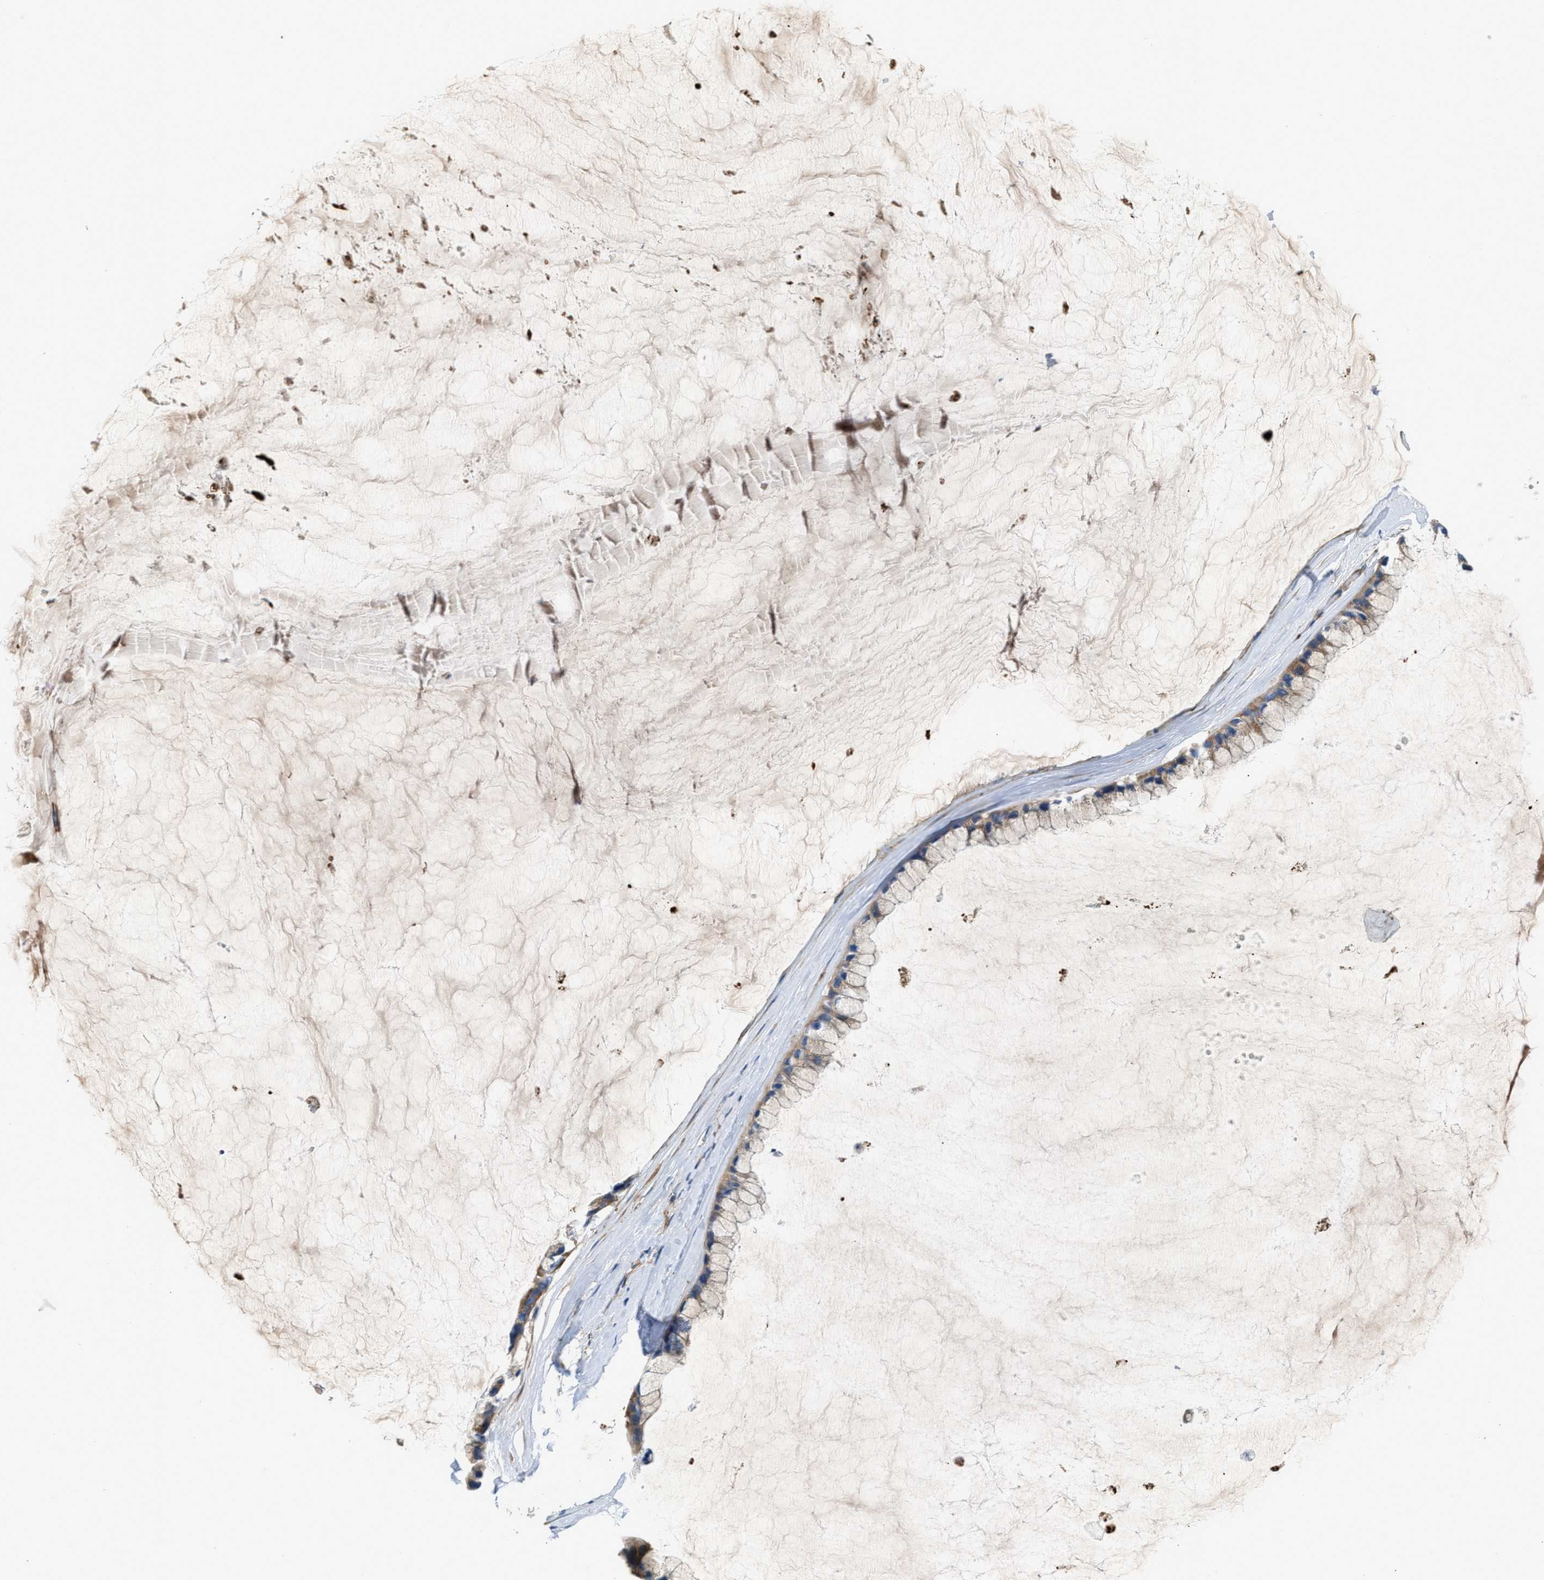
{"staining": {"intensity": "weak", "quantity": ">75%", "location": "cytoplasmic/membranous"}, "tissue": "ovarian cancer", "cell_type": "Tumor cells", "image_type": "cancer", "snomed": [{"axis": "morphology", "description": "Cystadenocarcinoma, mucinous, NOS"}, {"axis": "topography", "description": "Ovary"}], "caption": "Protein expression analysis of ovarian cancer shows weak cytoplasmic/membranous staining in about >75% of tumor cells.", "gene": "NSUN7", "patient": {"sex": "female", "age": 39}}